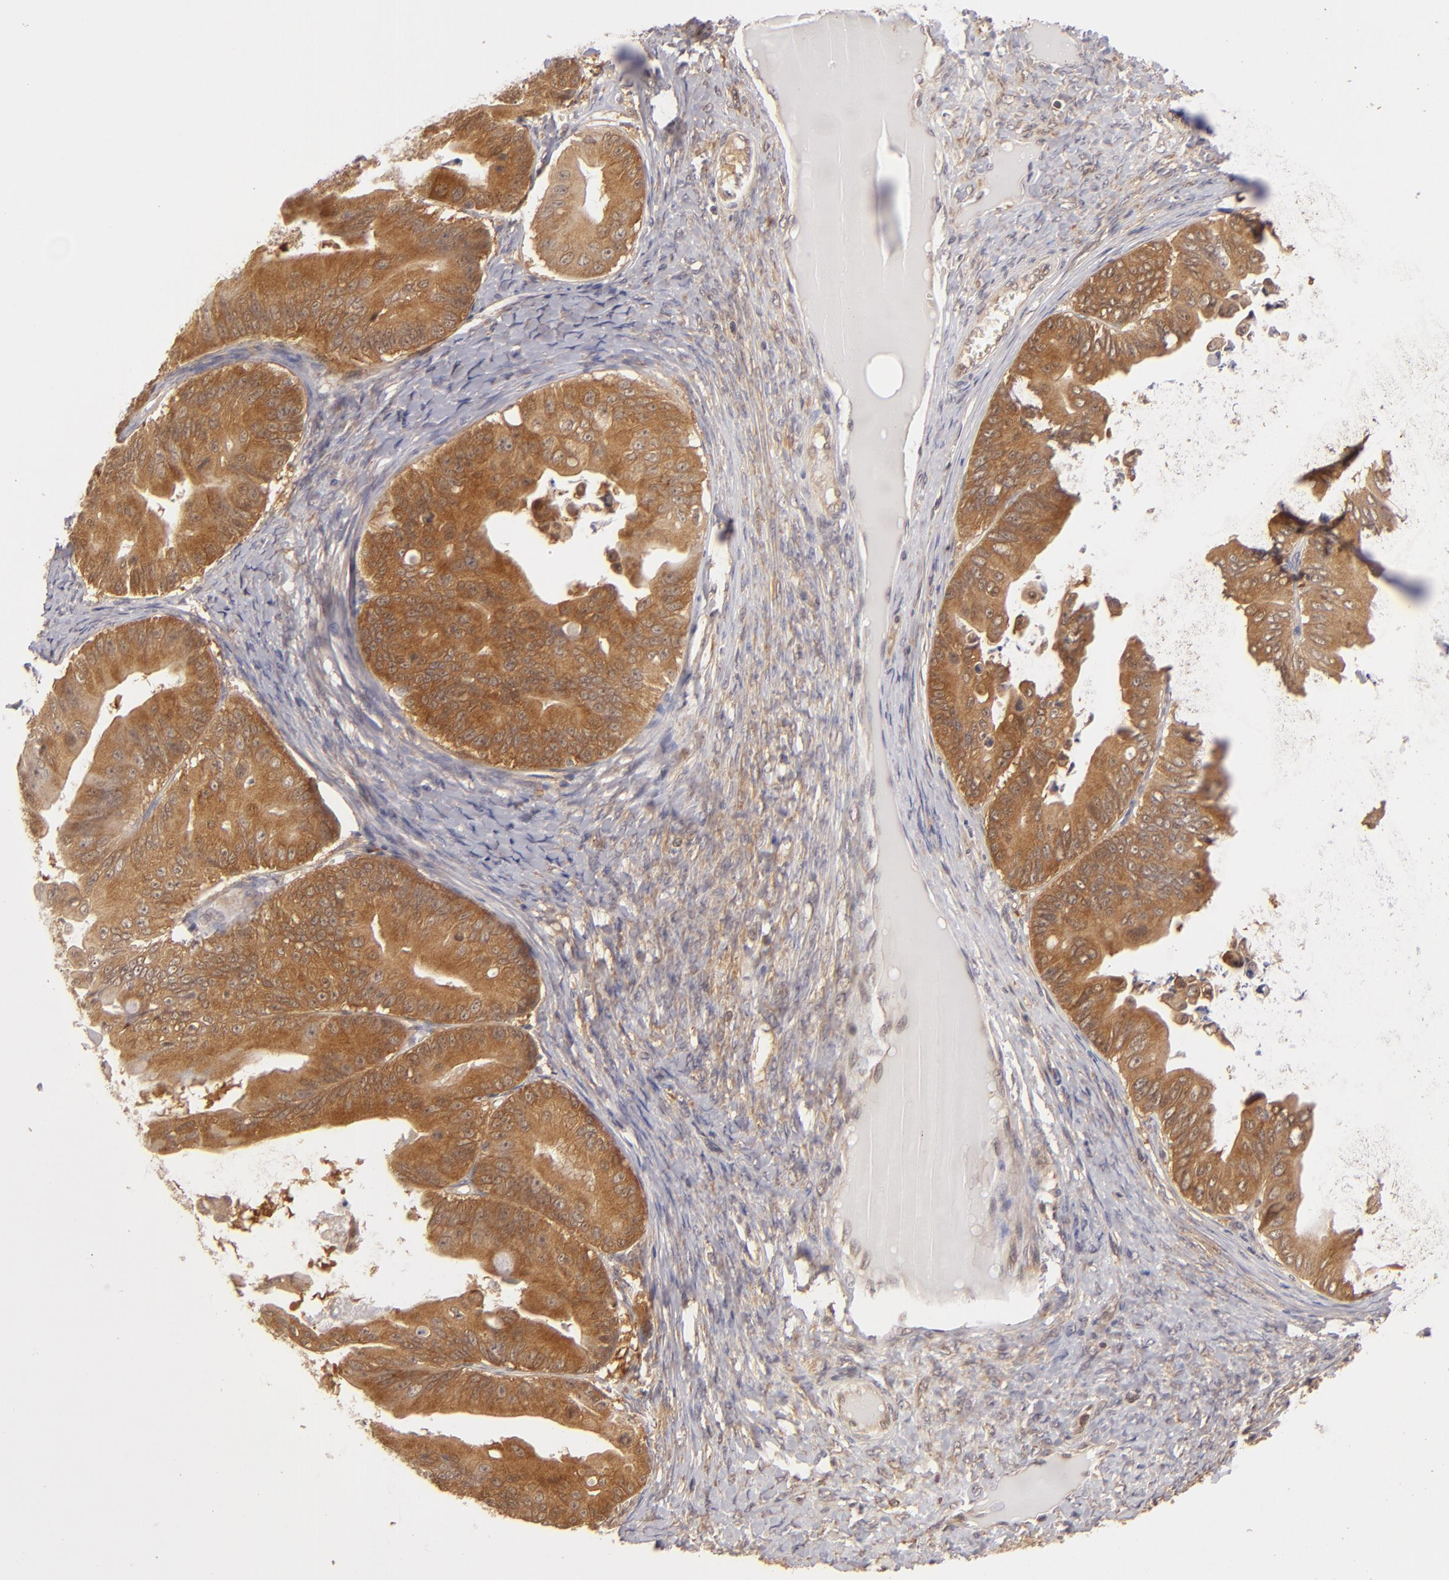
{"staining": {"intensity": "moderate", "quantity": ">75%", "location": "cytoplasmic/membranous"}, "tissue": "ovarian cancer", "cell_type": "Tumor cells", "image_type": "cancer", "snomed": [{"axis": "morphology", "description": "Cystadenocarcinoma, mucinous, NOS"}, {"axis": "topography", "description": "Ovary"}], "caption": "The immunohistochemical stain shows moderate cytoplasmic/membranous staining in tumor cells of ovarian cancer (mucinous cystadenocarcinoma) tissue.", "gene": "MAPK3", "patient": {"sex": "female", "age": 37}}